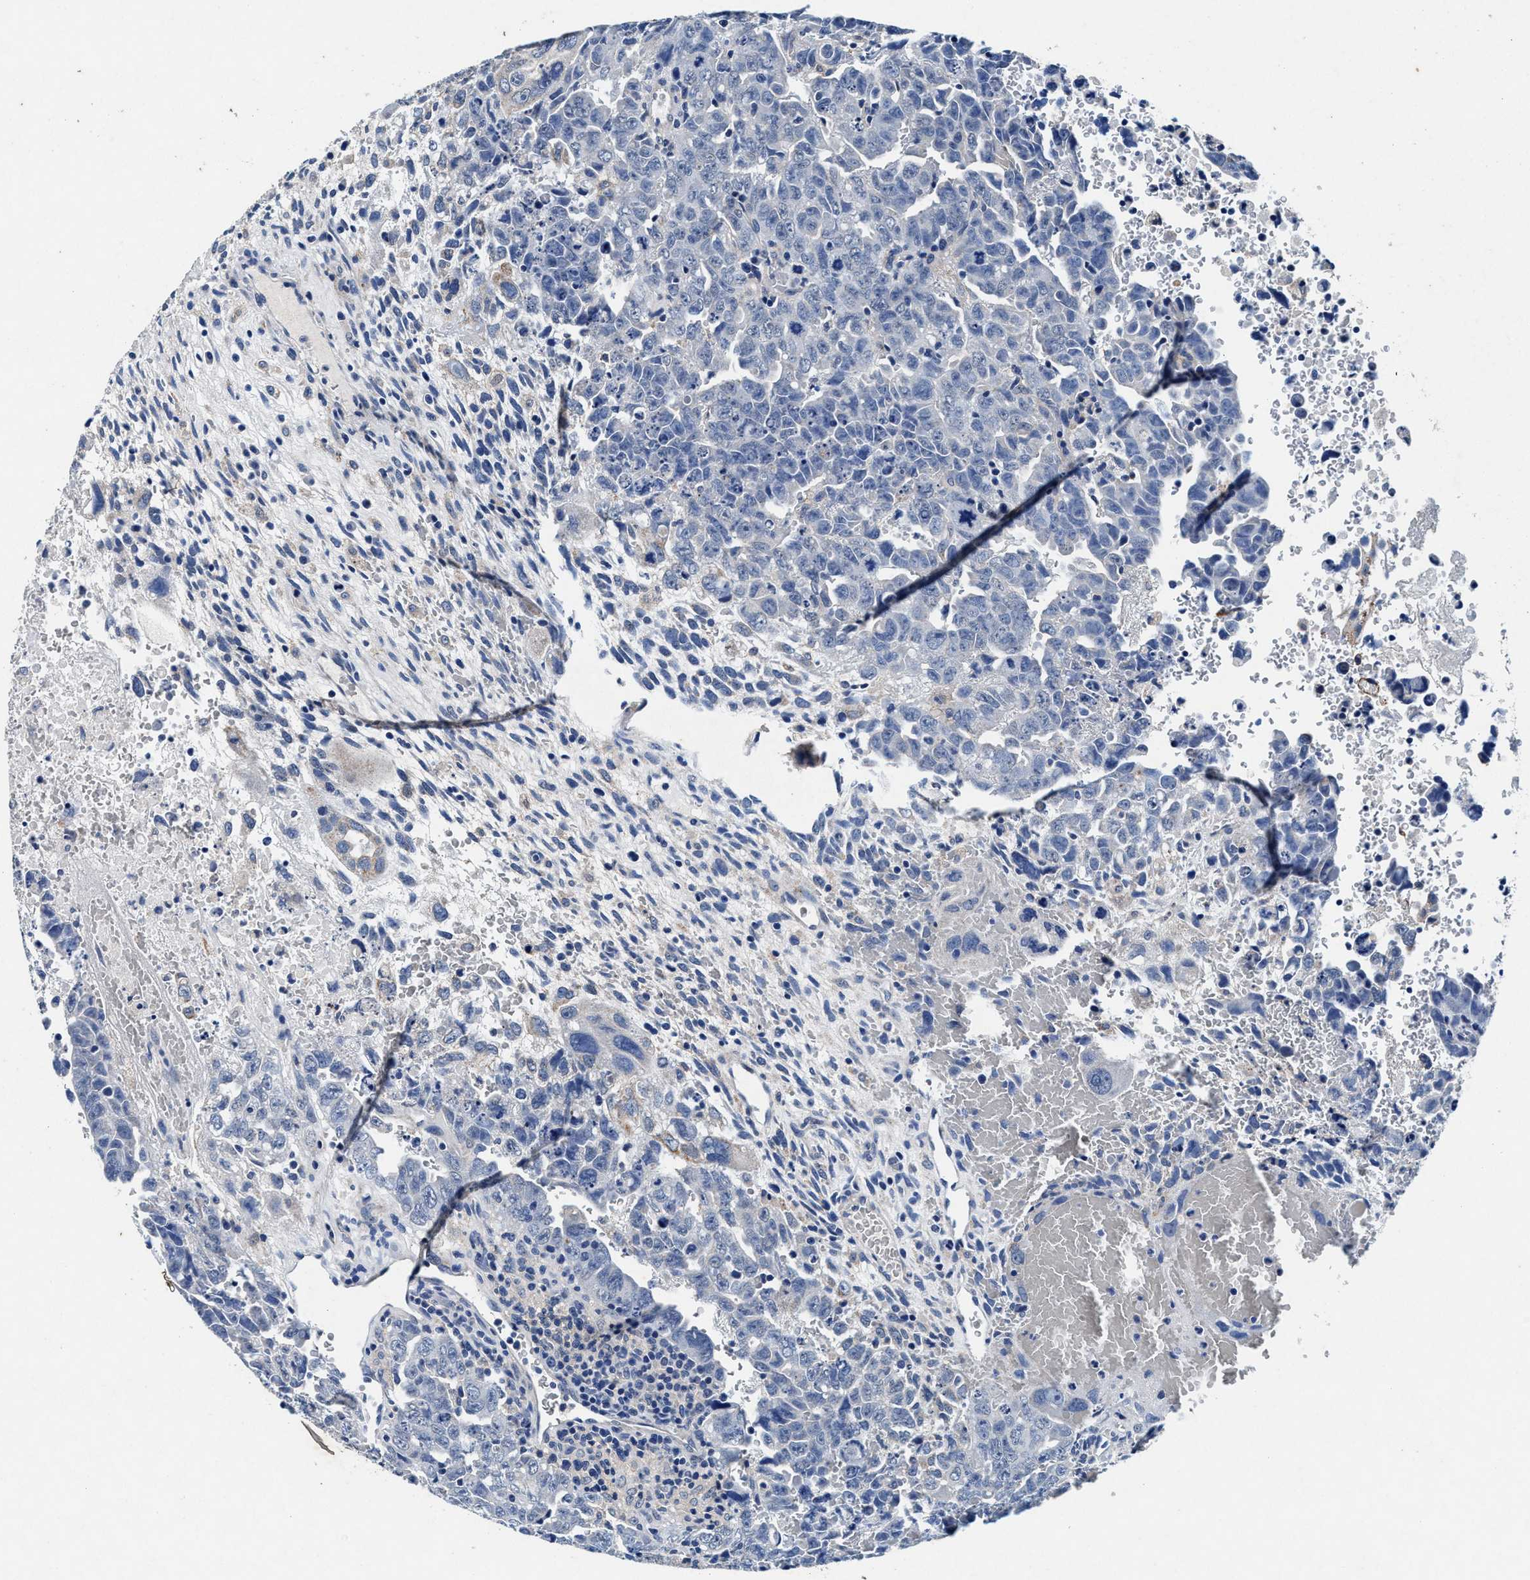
{"staining": {"intensity": "negative", "quantity": "none", "location": "none"}, "tissue": "testis cancer", "cell_type": "Tumor cells", "image_type": "cancer", "snomed": [{"axis": "morphology", "description": "Carcinoma, Embryonal, NOS"}, {"axis": "topography", "description": "Testis"}], "caption": "Immunohistochemical staining of human embryonal carcinoma (testis) shows no significant staining in tumor cells.", "gene": "SLC8A1", "patient": {"sex": "male", "age": 28}}